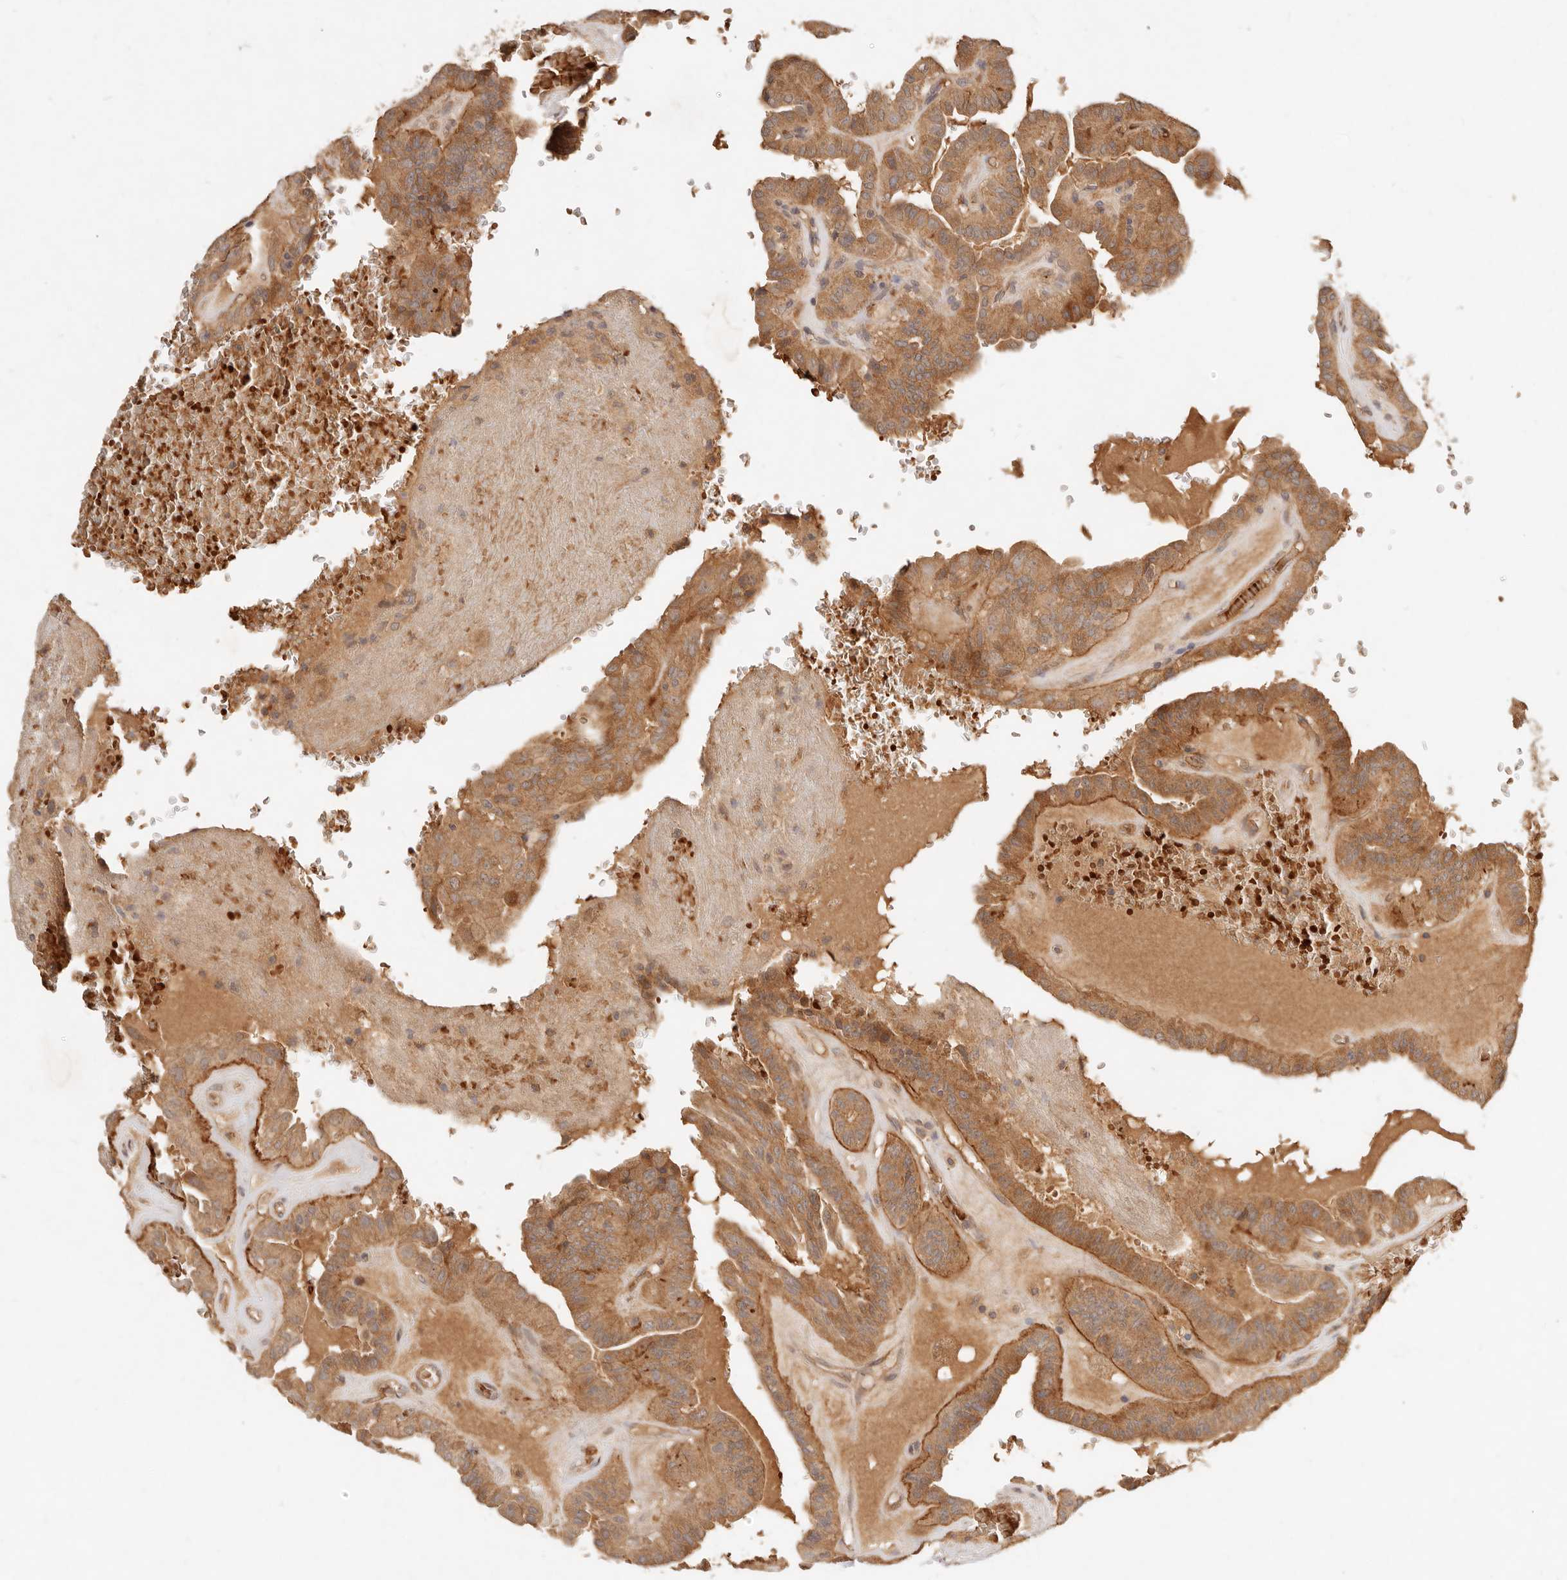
{"staining": {"intensity": "moderate", "quantity": ">75%", "location": "cytoplasmic/membranous"}, "tissue": "thyroid cancer", "cell_type": "Tumor cells", "image_type": "cancer", "snomed": [{"axis": "morphology", "description": "Papillary adenocarcinoma, NOS"}, {"axis": "topography", "description": "Thyroid gland"}], "caption": "Protein staining by IHC reveals moderate cytoplasmic/membranous positivity in about >75% of tumor cells in thyroid papillary adenocarcinoma.", "gene": "FREM2", "patient": {"sex": "male", "age": 77}}